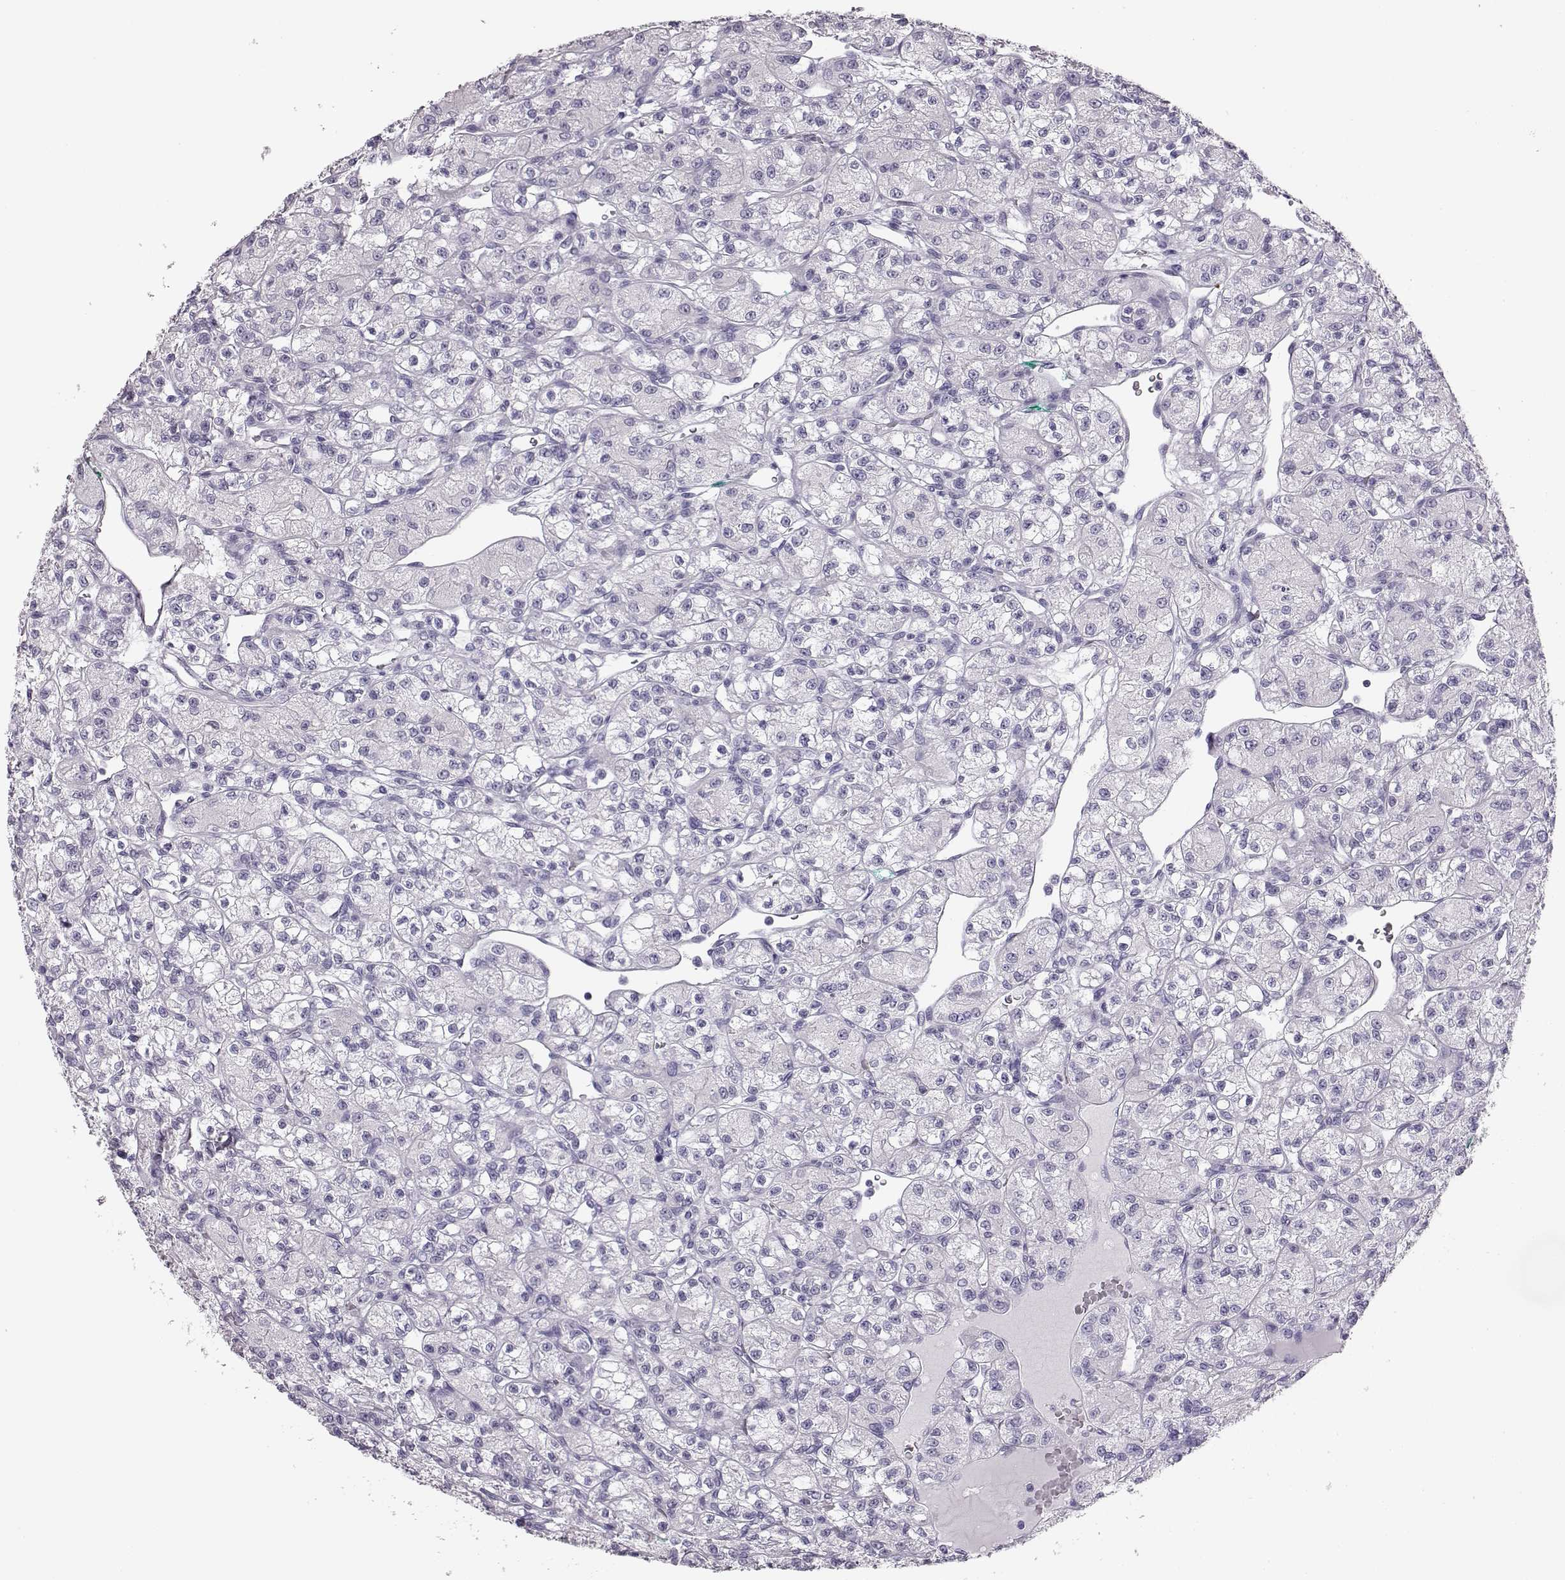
{"staining": {"intensity": "negative", "quantity": "none", "location": "none"}, "tissue": "renal cancer", "cell_type": "Tumor cells", "image_type": "cancer", "snomed": [{"axis": "morphology", "description": "Adenocarcinoma, NOS"}, {"axis": "topography", "description": "Kidney"}], "caption": "Tumor cells are negative for brown protein staining in renal adenocarcinoma.", "gene": "BFSP2", "patient": {"sex": "female", "age": 70}}